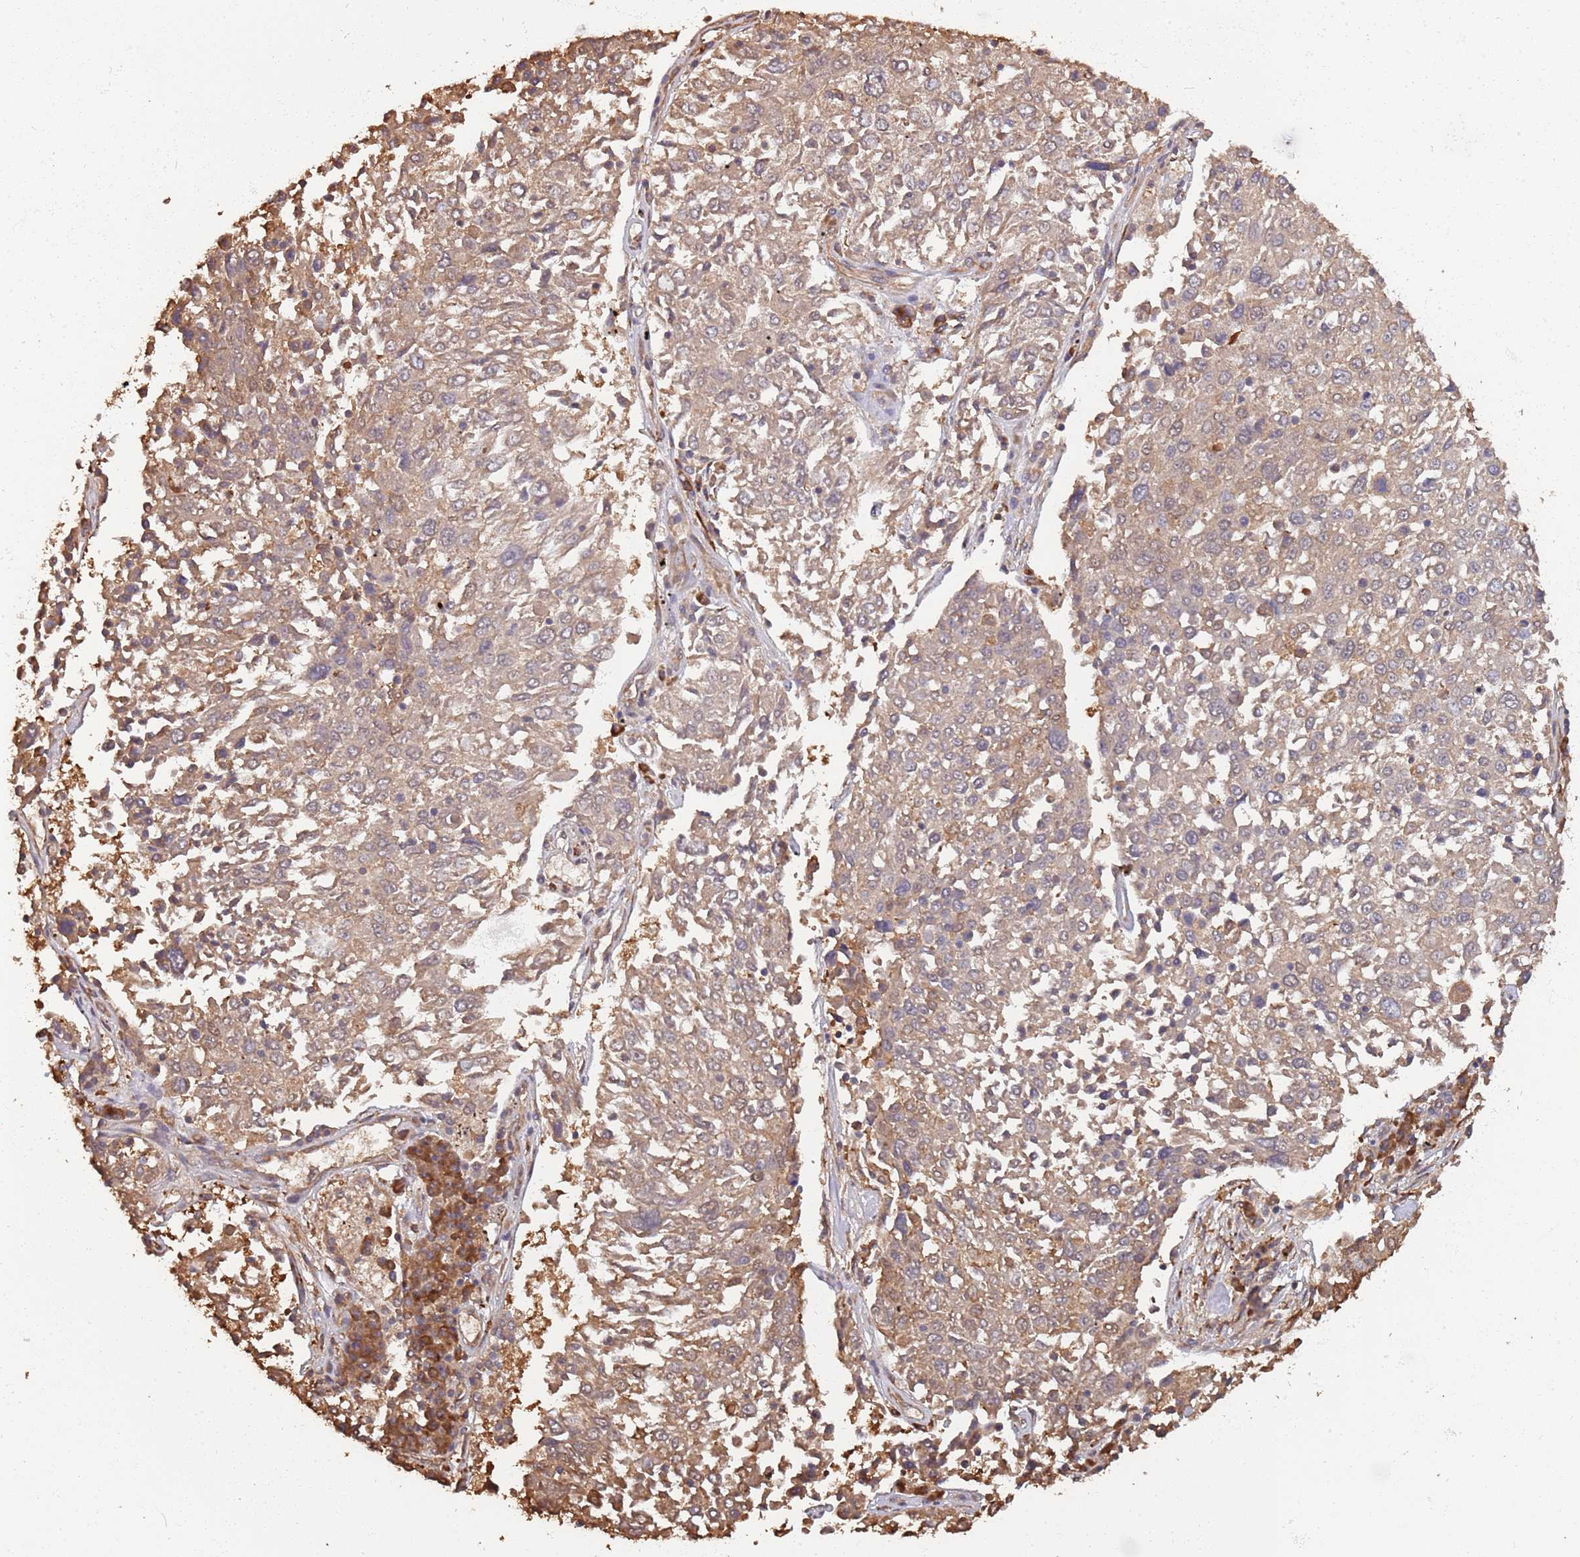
{"staining": {"intensity": "weak", "quantity": "25%-75%", "location": "cytoplasmic/membranous,nuclear"}, "tissue": "lung cancer", "cell_type": "Tumor cells", "image_type": "cancer", "snomed": [{"axis": "morphology", "description": "Squamous cell carcinoma, NOS"}, {"axis": "topography", "description": "Lung"}], "caption": "A low amount of weak cytoplasmic/membranous and nuclear positivity is present in about 25%-75% of tumor cells in lung cancer (squamous cell carcinoma) tissue. Nuclei are stained in blue.", "gene": "COG4", "patient": {"sex": "male", "age": 65}}